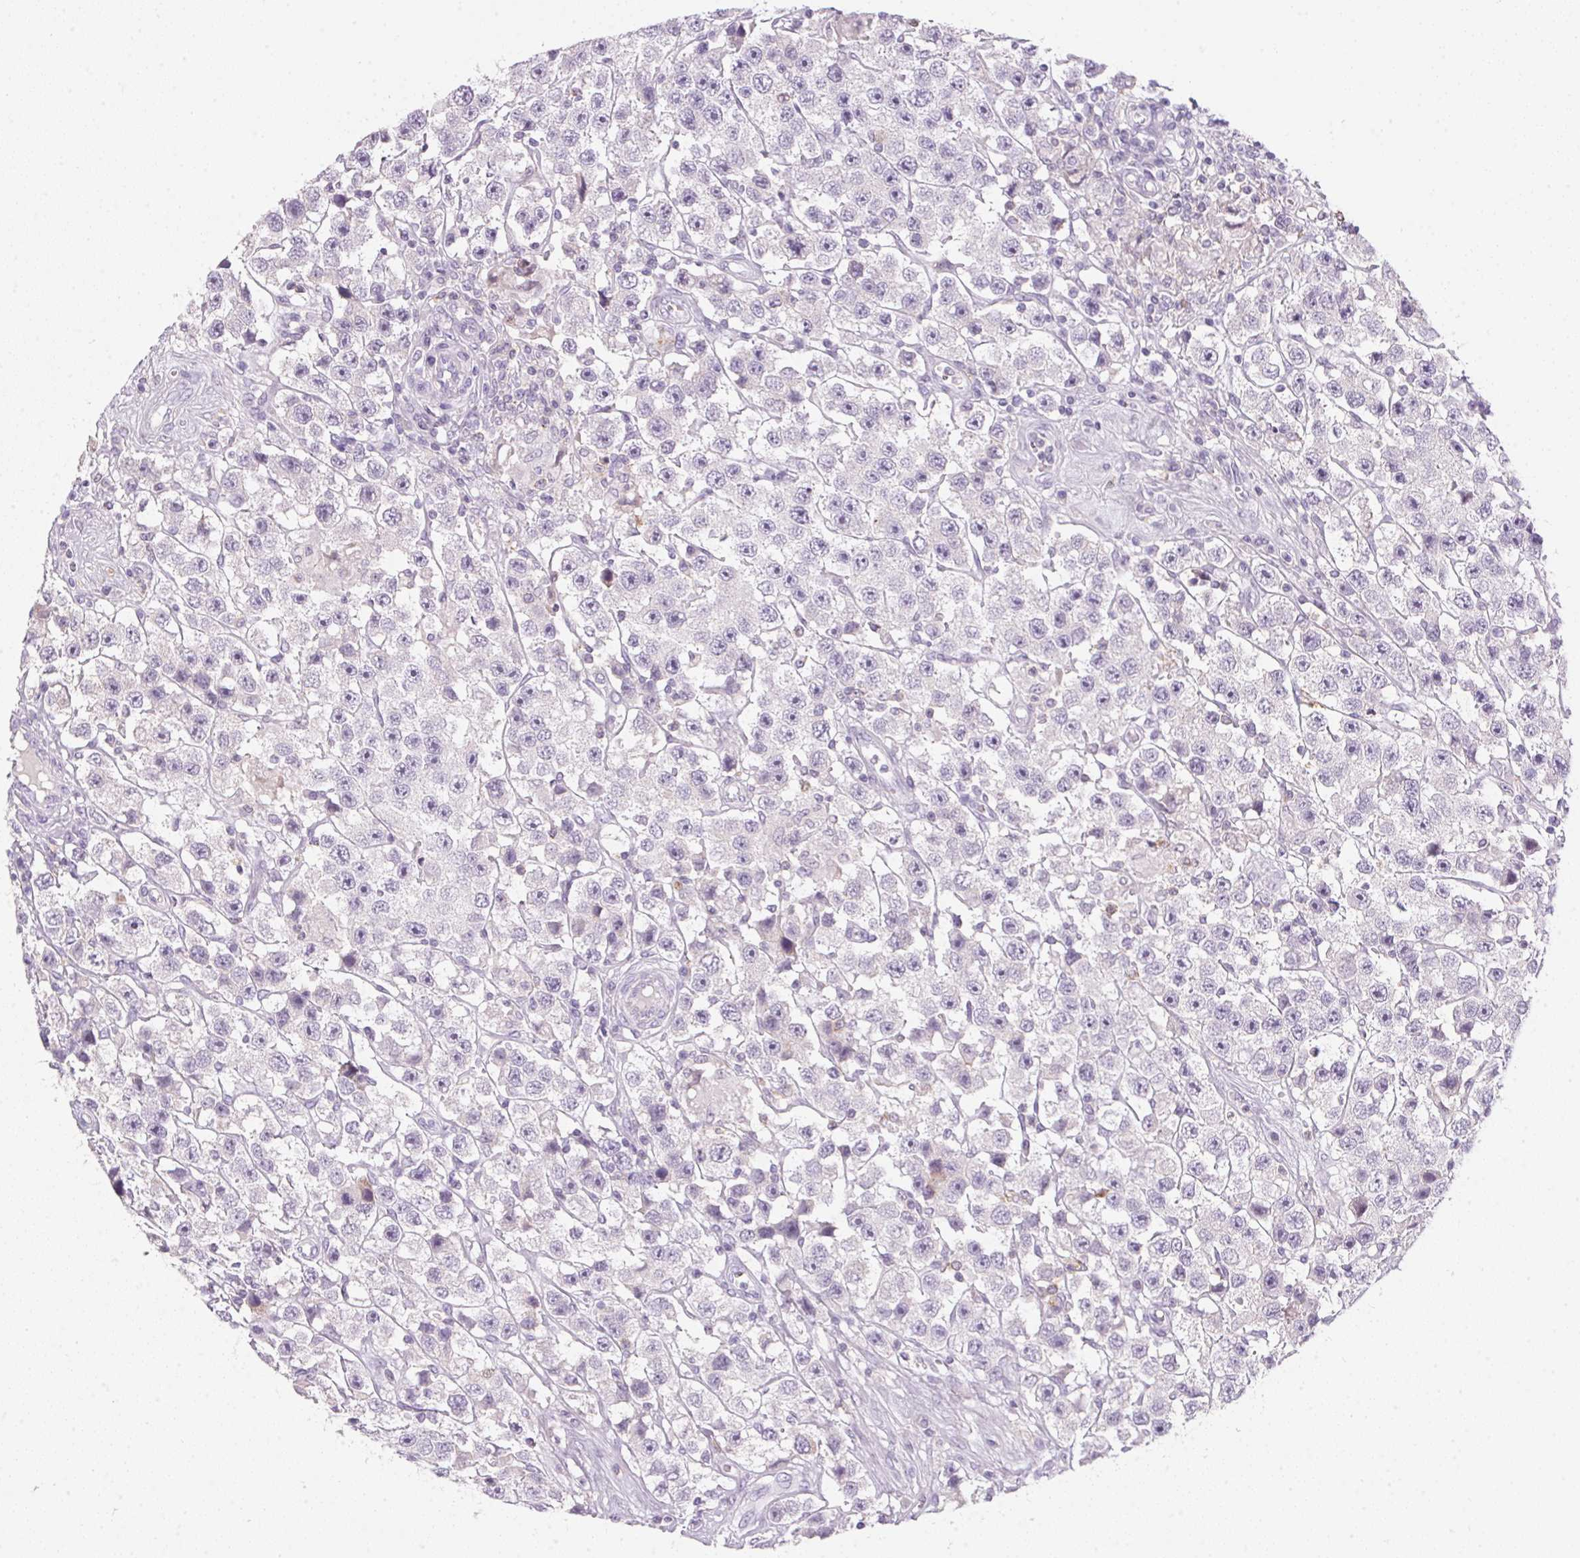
{"staining": {"intensity": "negative", "quantity": "none", "location": "none"}, "tissue": "testis cancer", "cell_type": "Tumor cells", "image_type": "cancer", "snomed": [{"axis": "morphology", "description": "Seminoma, NOS"}, {"axis": "topography", "description": "Testis"}], "caption": "Seminoma (testis) was stained to show a protein in brown. There is no significant positivity in tumor cells.", "gene": "ECPAS", "patient": {"sex": "male", "age": 45}}